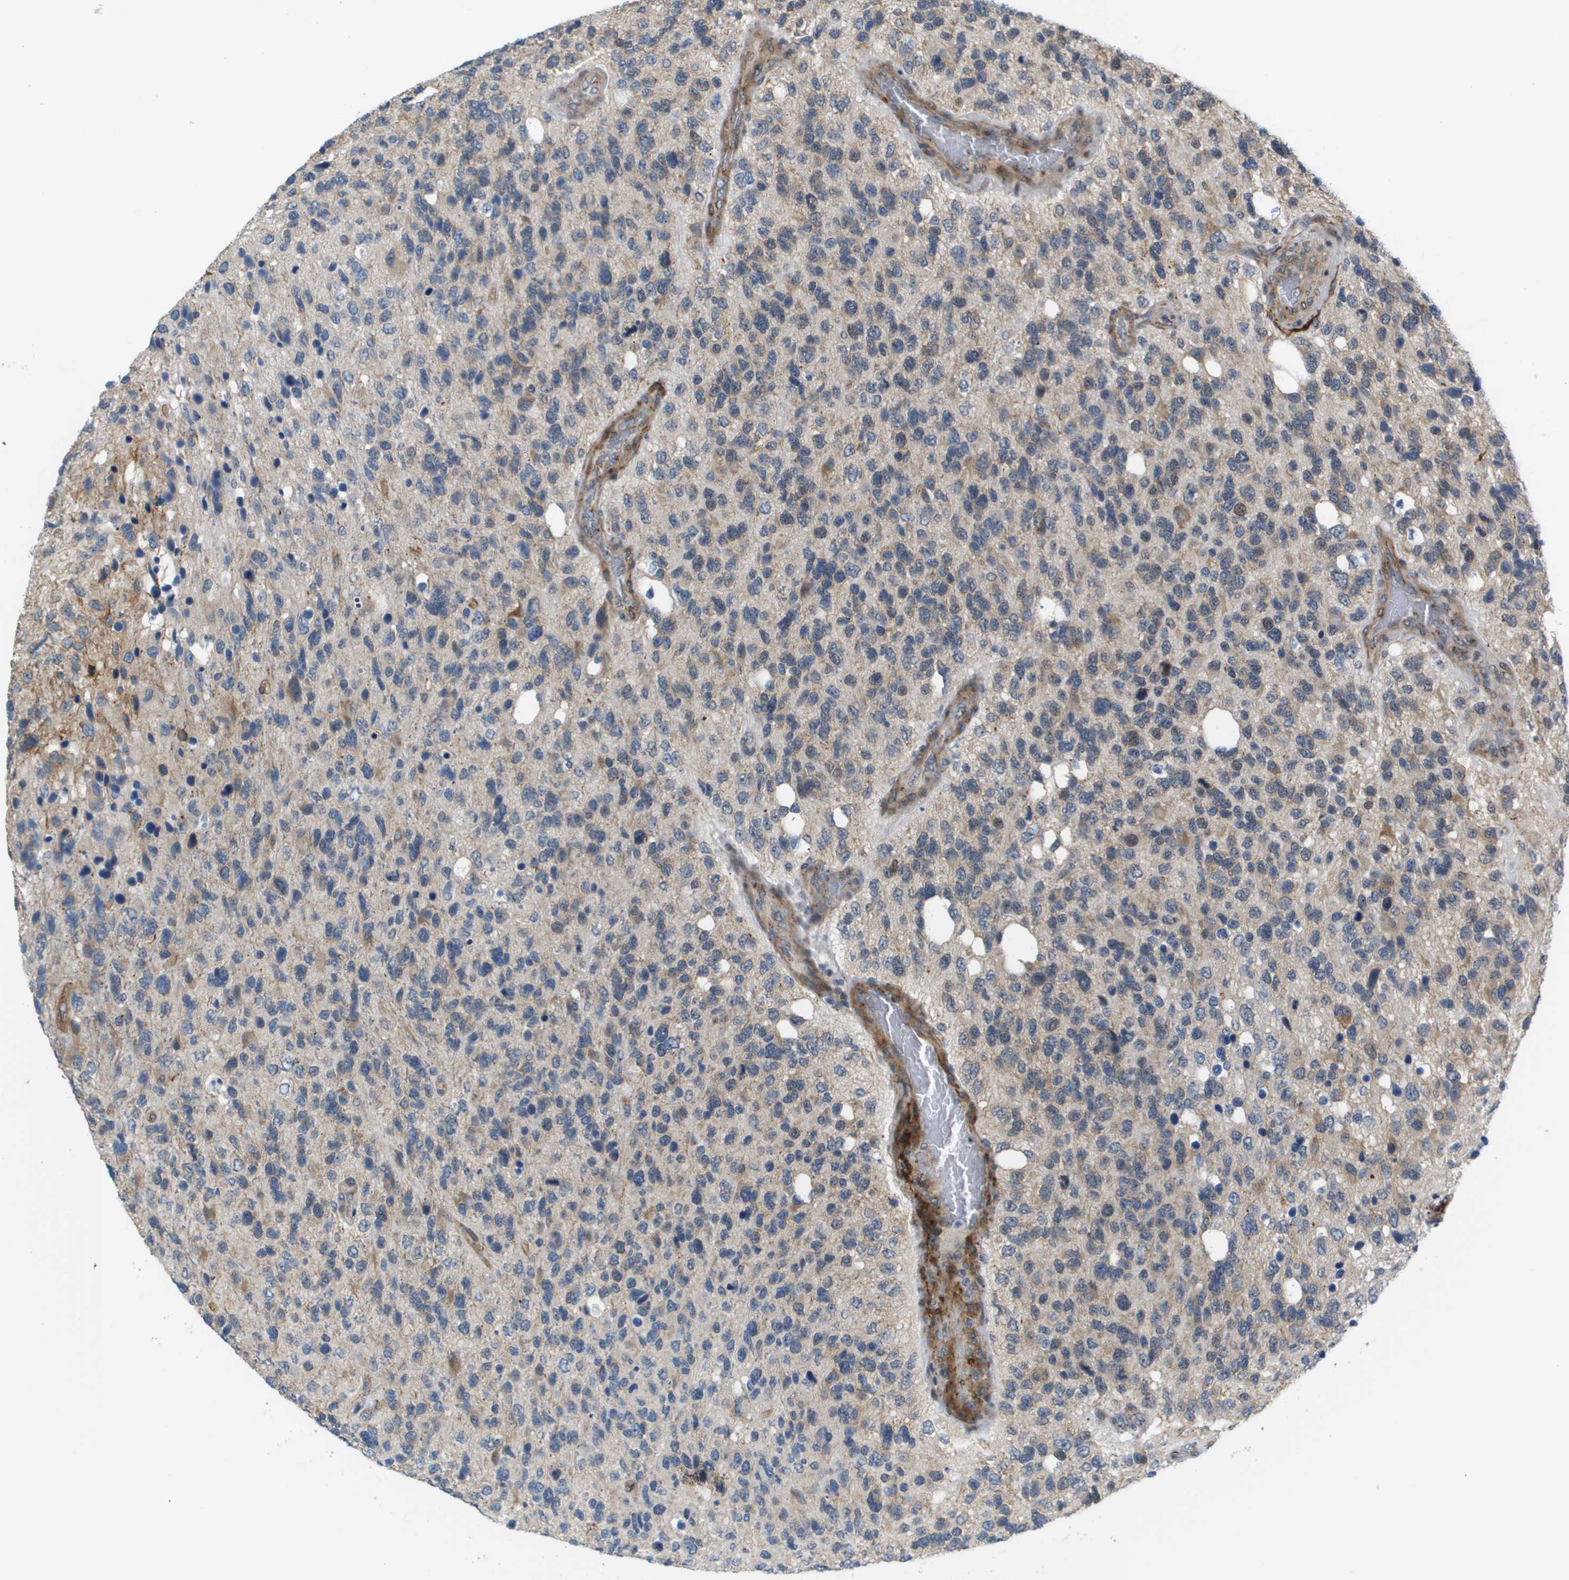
{"staining": {"intensity": "strong", "quantity": "<25%", "location": "cytoplasmic/membranous"}, "tissue": "glioma", "cell_type": "Tumor cells", "image_type": "cancer", "snomed": [{"axis": "morphology", "description": "Glioma, malignant, High grade"}, {"axis": "topography", "description": "Brain"}], "caption": "IHC (DAB (3,3'-diaminobenzidine)) staining of glioma exhibits strong cytoplasmic/membranous protein expression in approximately <25% of tumor cells. IHC stains the protein of interest in brown and the nuclei are stained blue.", "gene": "OTUD5", "patient": {"sex": "female", "age": 58}}